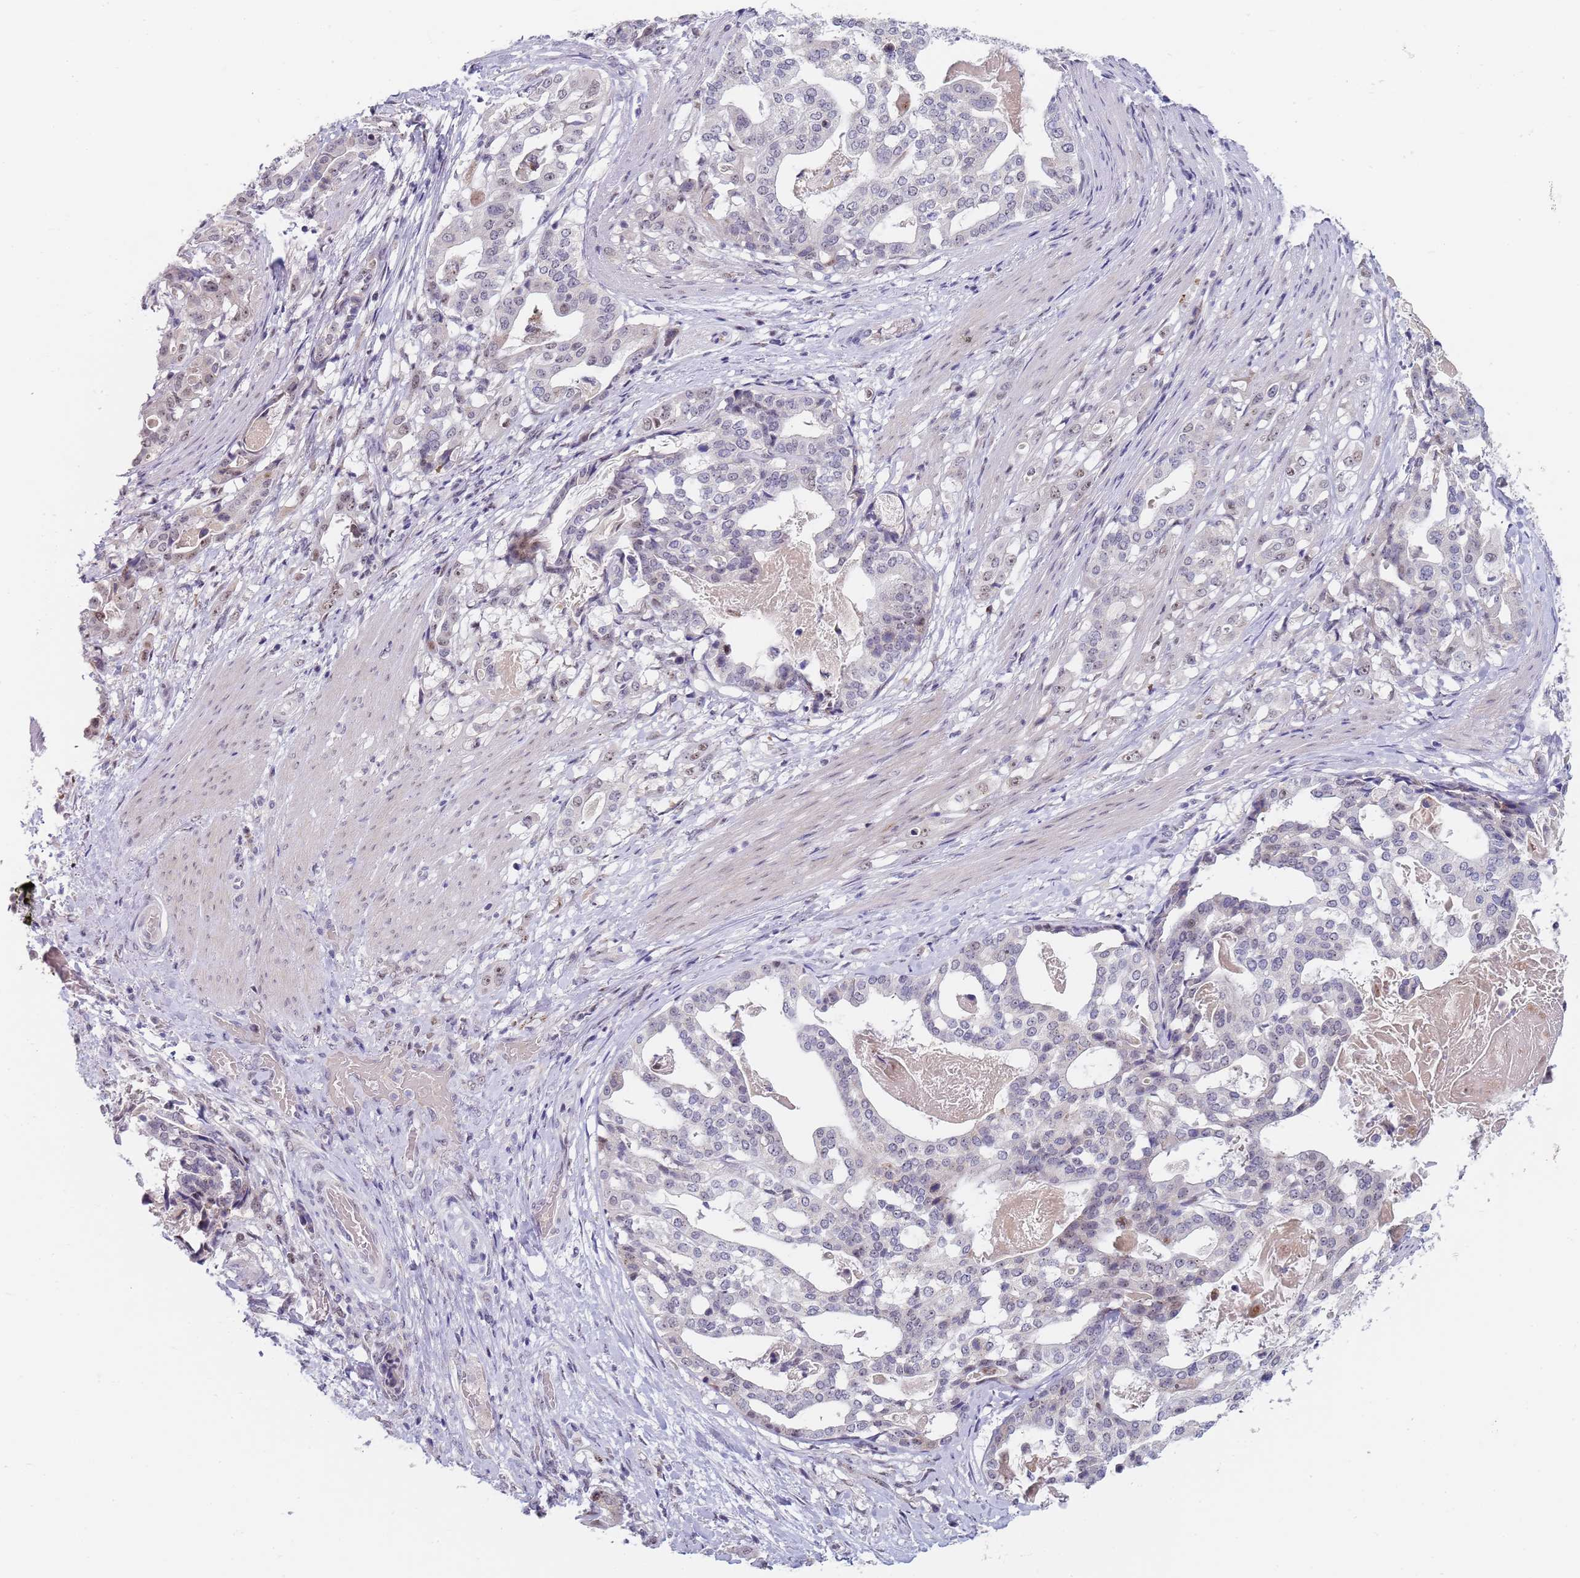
{"staining": {"intensity": "negative", "quantity": "none", "location": "none"}, "tissue": "stomach cancer", "cell_type": "Tumor cells", "image_type": "cancer", "snomed": [{"axis": "morphology", "description": "Adenocarcinoma, NOS"}, {"axis": "topography", "description": "Stomach"}], "caption": "There is no significant expression in tumor cells of stomach cancer.", "gene": "PLCL2", "patient": {"sex": "male", "age": 48}}